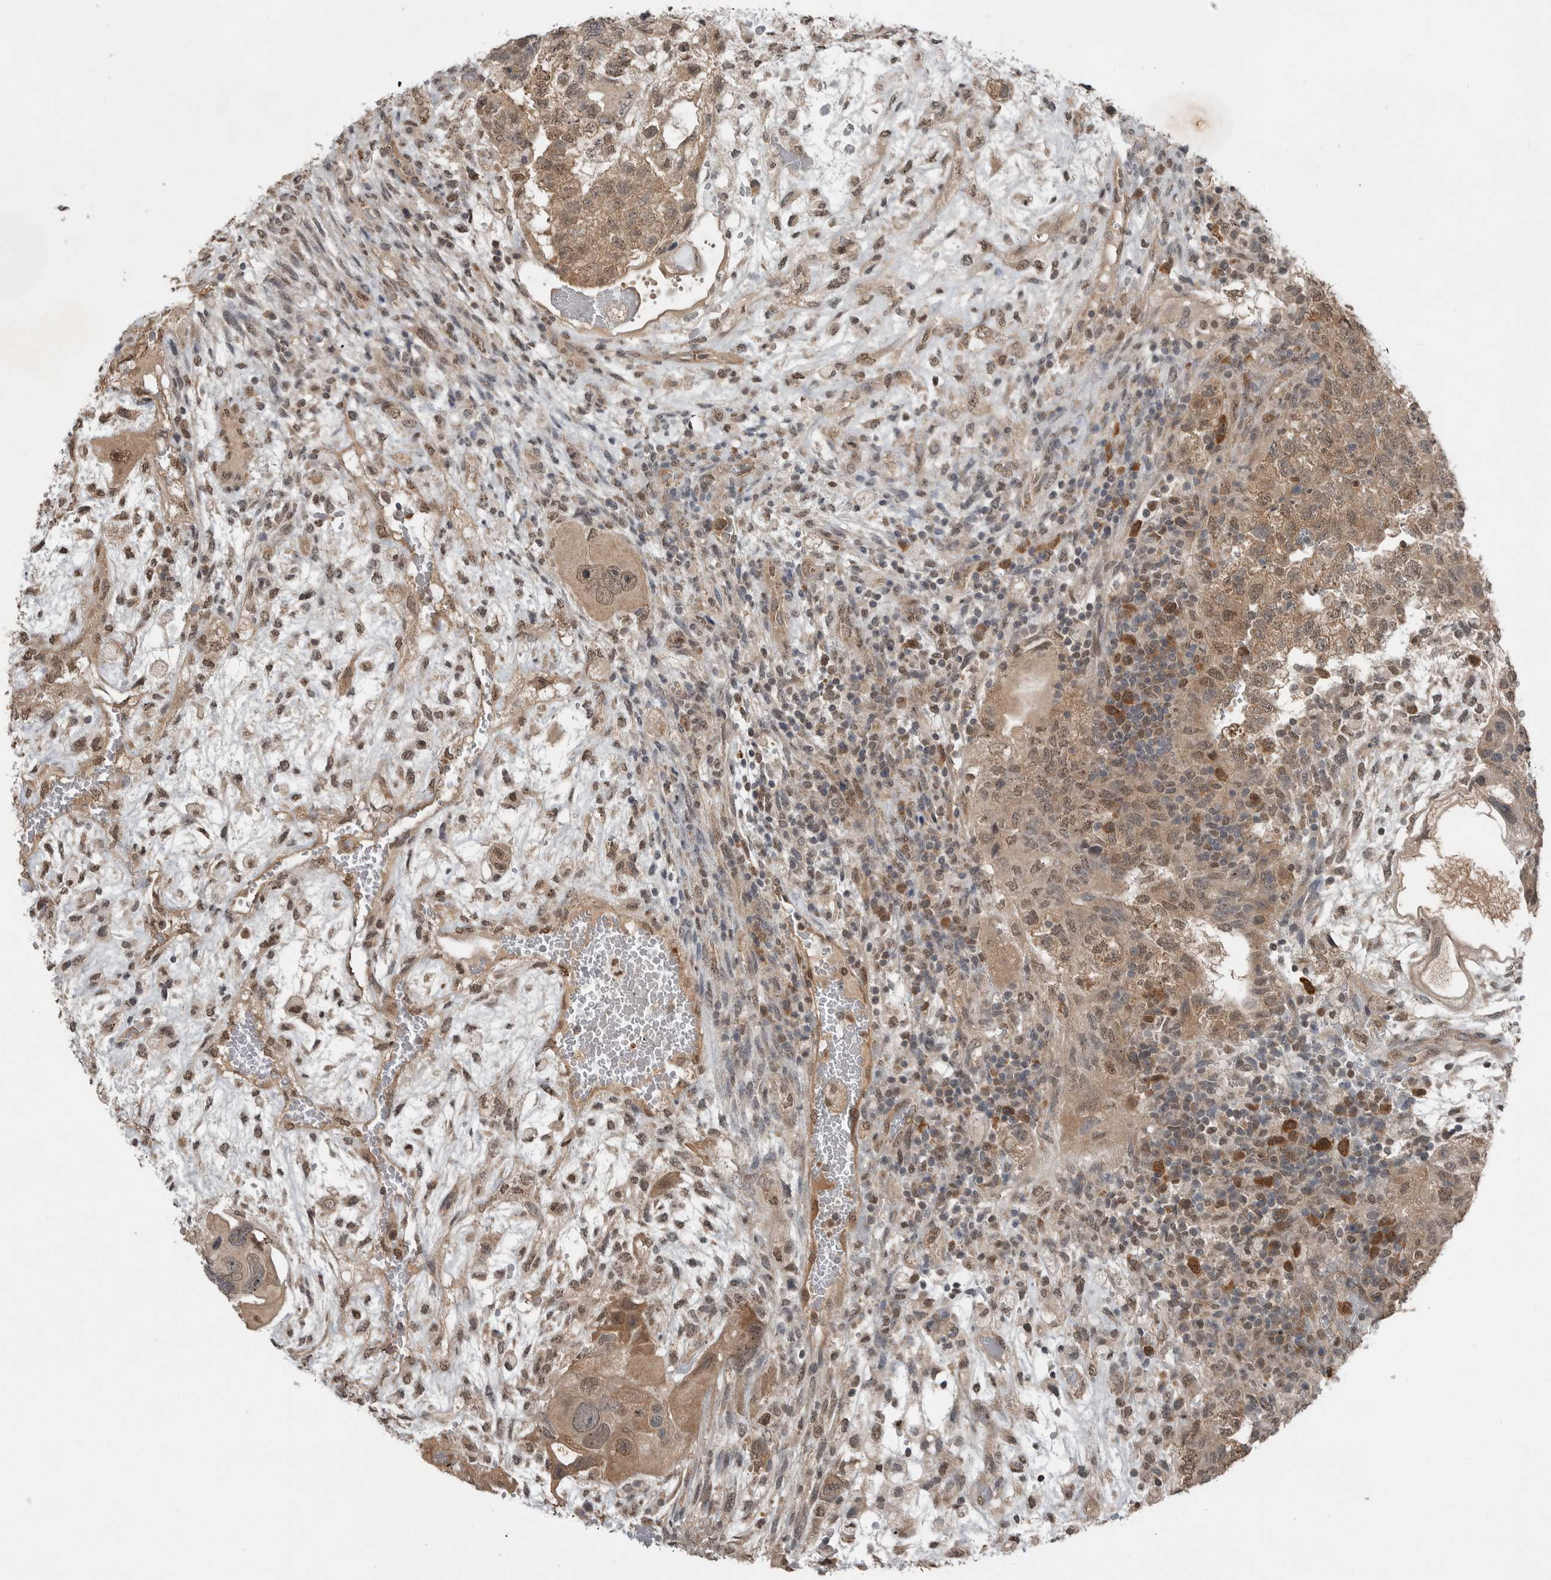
{"staining": {"intensity": "moderate", "quantity": ">75%", "location": "cytoplasmic/membranous,nuclear"}, "tissue": "testis cancer", "cell_type": "Tumor cells", "image_type": "cancer", "snomed": [{"axis": "morphology", "description": "Carcinoma, Embryonal, NOS"}, {"axis": "topography", "description": "Testis"}], "caption": "Moderate cytoplasmic/membranous and nuclear positivity for a protein is seen in about >75% of tumor cells of testis cancer (embryonal carcinoma) using immunohistochemistry (IHC).", "gene": "MFAP3L", "patient": {"sex": "male", "age": 36}}